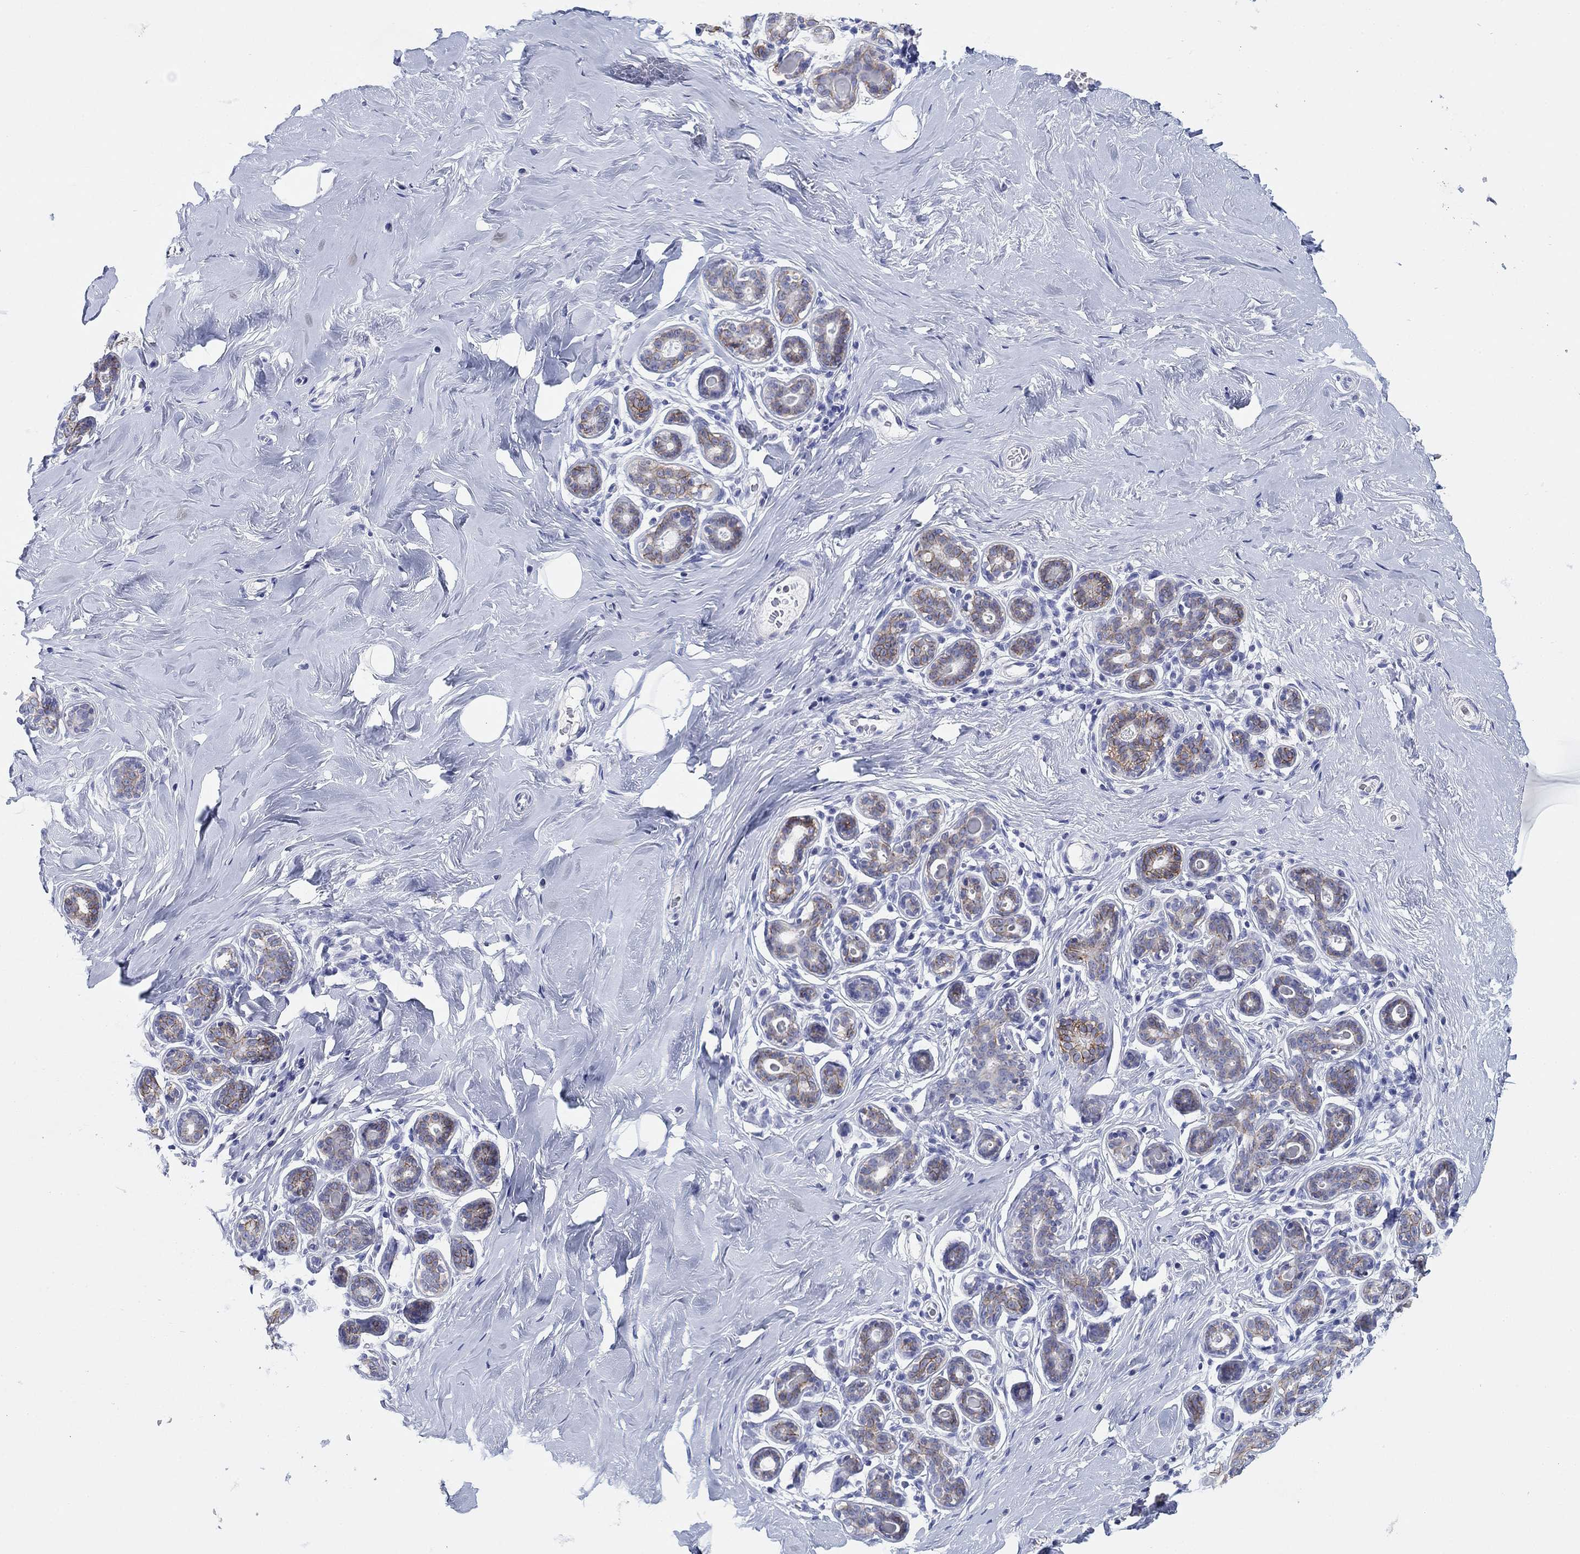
{"staining": {"intensity": "negative", "quantity": "none", "location": "none"}, "tissue": "breast", "cell_type": "Adipocytes", "image_type": "normal", "snomed": [{"axis": "morphology", "description": "Normal tissue, NOS"}, {"axis": "topography", "description": "Skin"}, {"axis": "topography", "description": "Breast"}], "caption": "DAB (3,3'-diaminobenzidine) immunohistochemical staining of benign human breast exhibits no significant expression in adipocytes. (Brightfield microscopy of DAB (3,3'-diaminobenzidine) immunohistochemistry at high magnification).", "gene": "ATP1B1", "patient": {"sex": "female", "age": 43}}